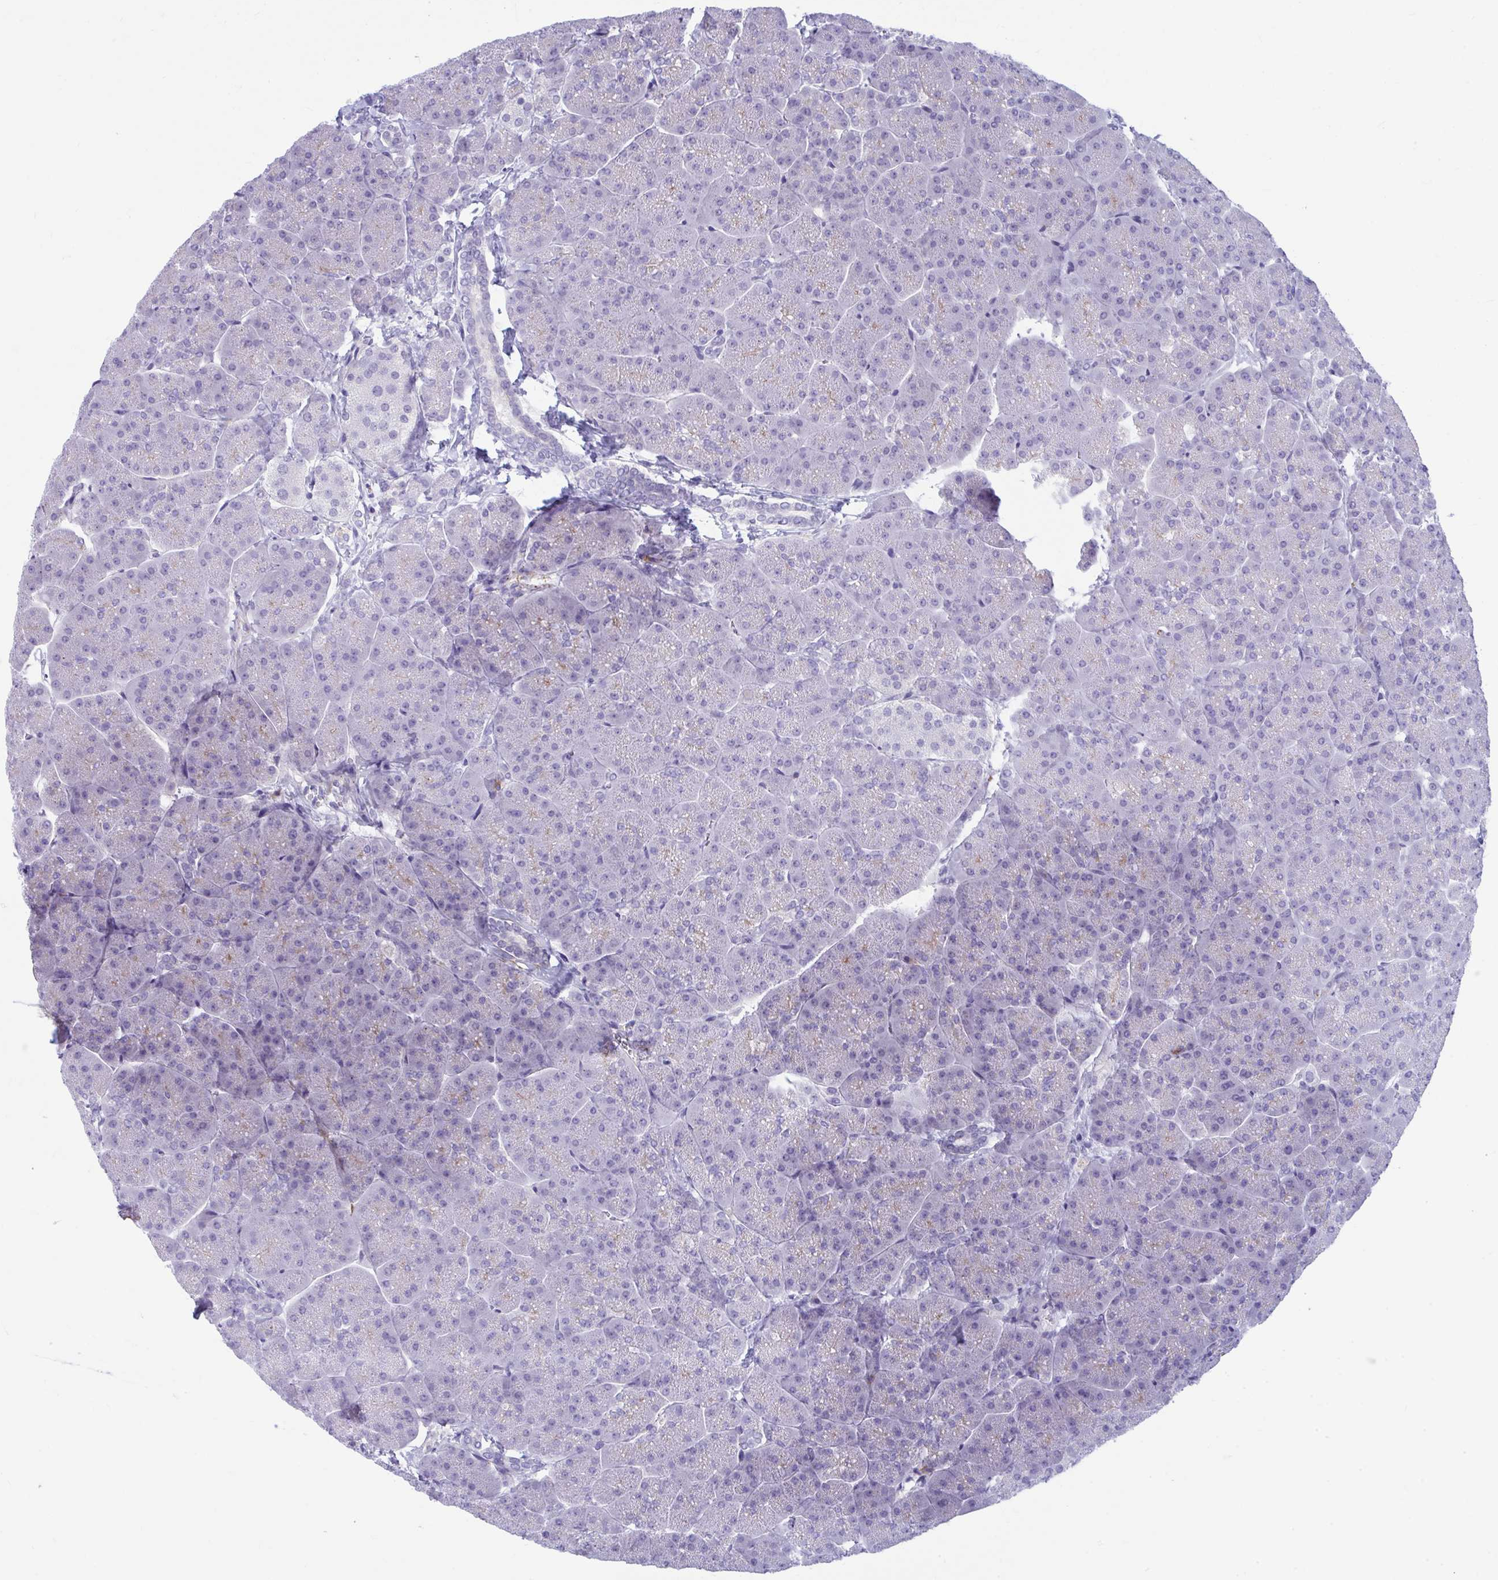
{"staining": {"intensity": "negative", "quantity": "none", "location": "none"}, "tissue": "pancreas", "cell_type": "Exocrine glandular cells", "image_type": "normal", "snomed": [{"axis": "morphology", "description": "Normal tissue, NOS"}, {"axis": "topography", "description": "Pancreas"}, {"axis": "topography", "description": "Peripheral nerve tissue"}], "caption": "This is an immunohistochemistry image of benign human pancreas. There is no staining in exocrine glandular cells.", "gene": "PIGZ", "patient": {"sex": "male", "age": 54}}